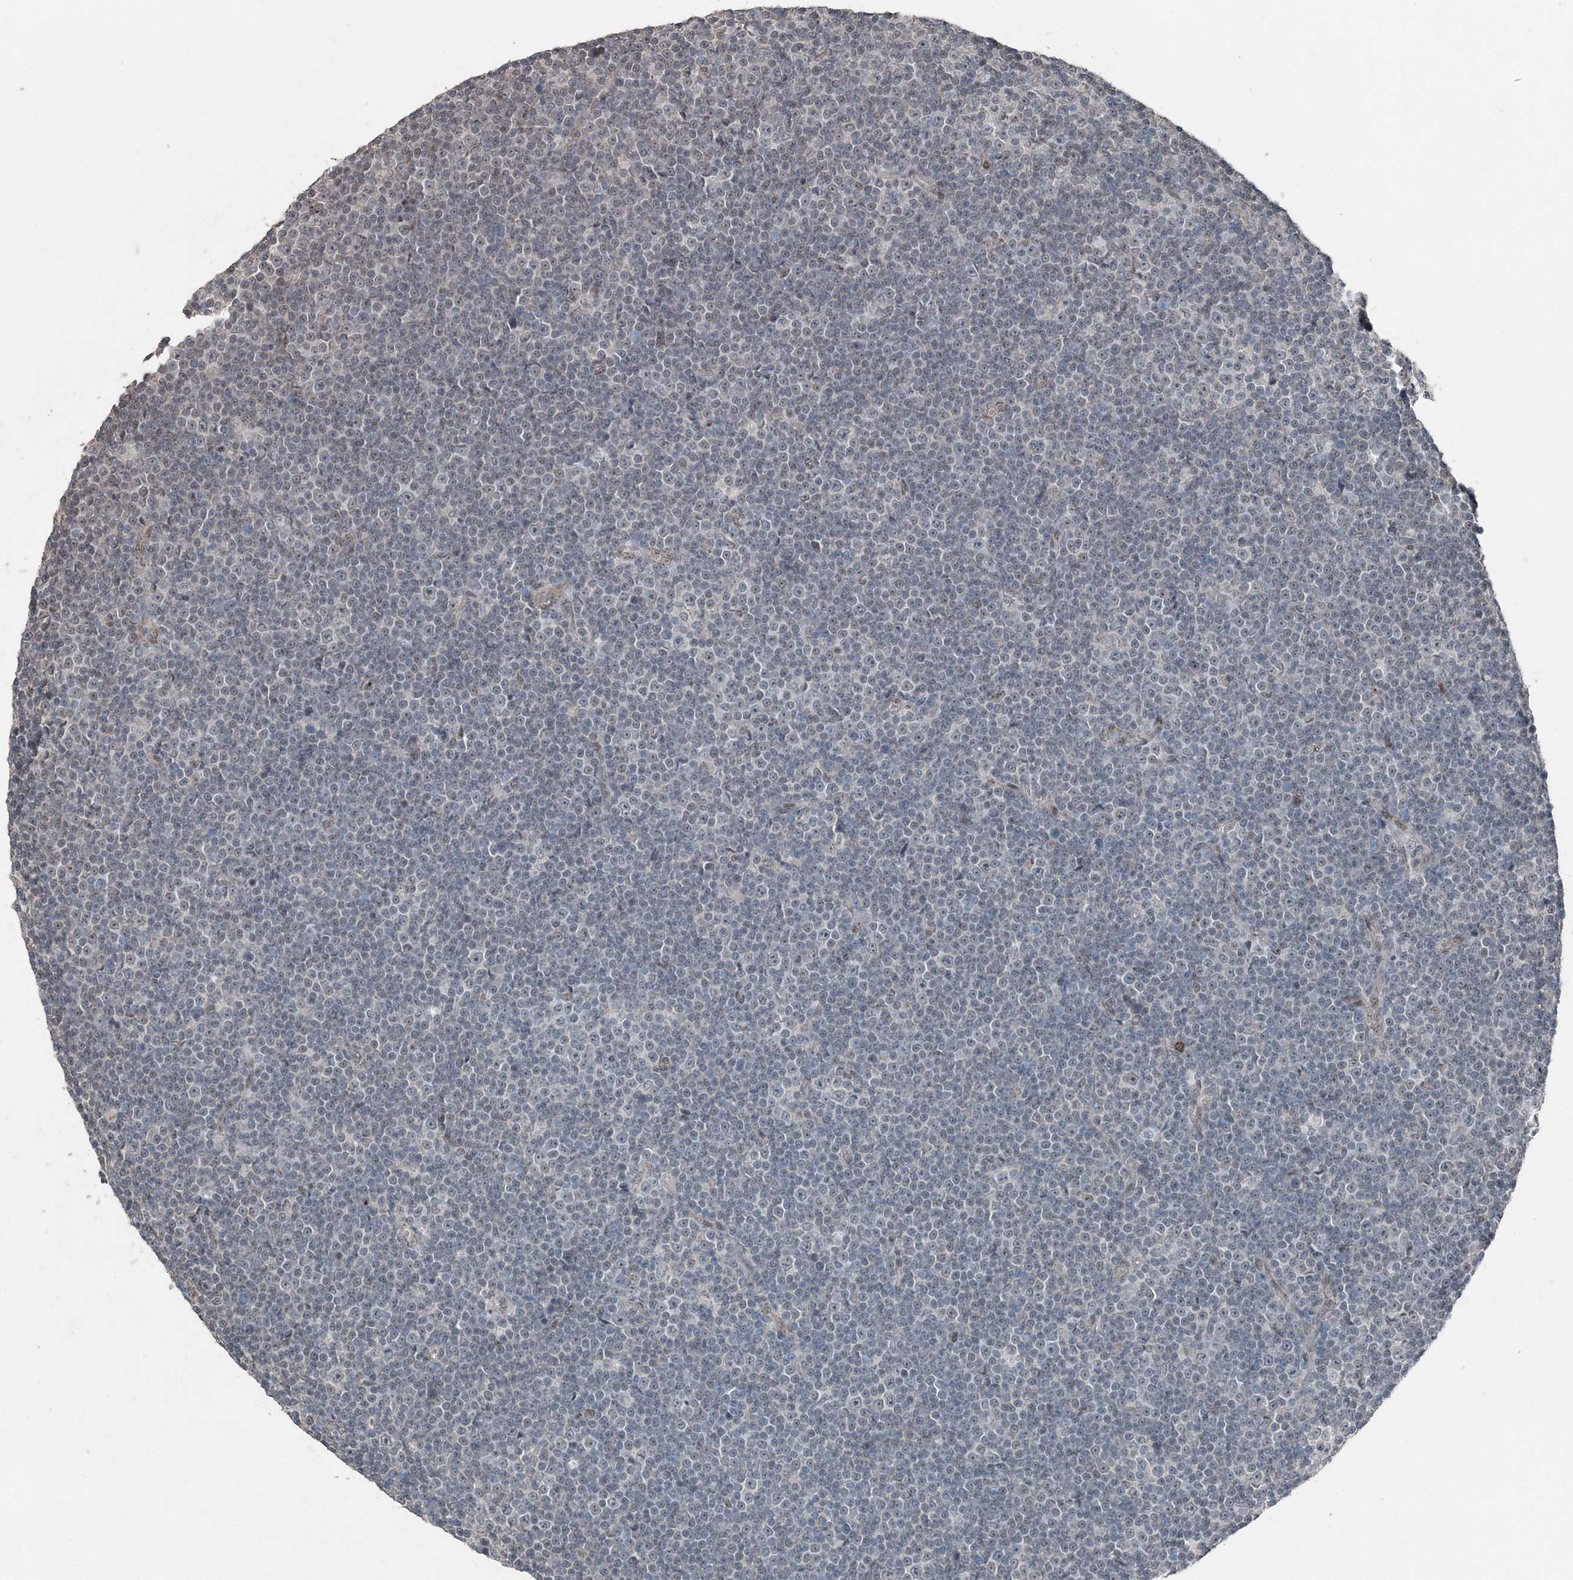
{"staining": {"intensity": "negative", "quantity": "none", "location": "none"}, "tissue": "lymphoma", "cell_type": "Tumor cells", "image_type": "cancer", "snomed": [{"axis": "morphology", "description": "Malignant lymphoma, non-Hodgkin's type, Low grade"}, {"axis": "topography", "description": "Lymph node"}], "caption": "High magnification brightfield microscopy of lymphoma stained with DAB (brown) and counterstained with hematoxylin (blue): tumor cells show no significant staining.", "gene": "VSIG2", "patient": {"sex": "female", "age": 67}}